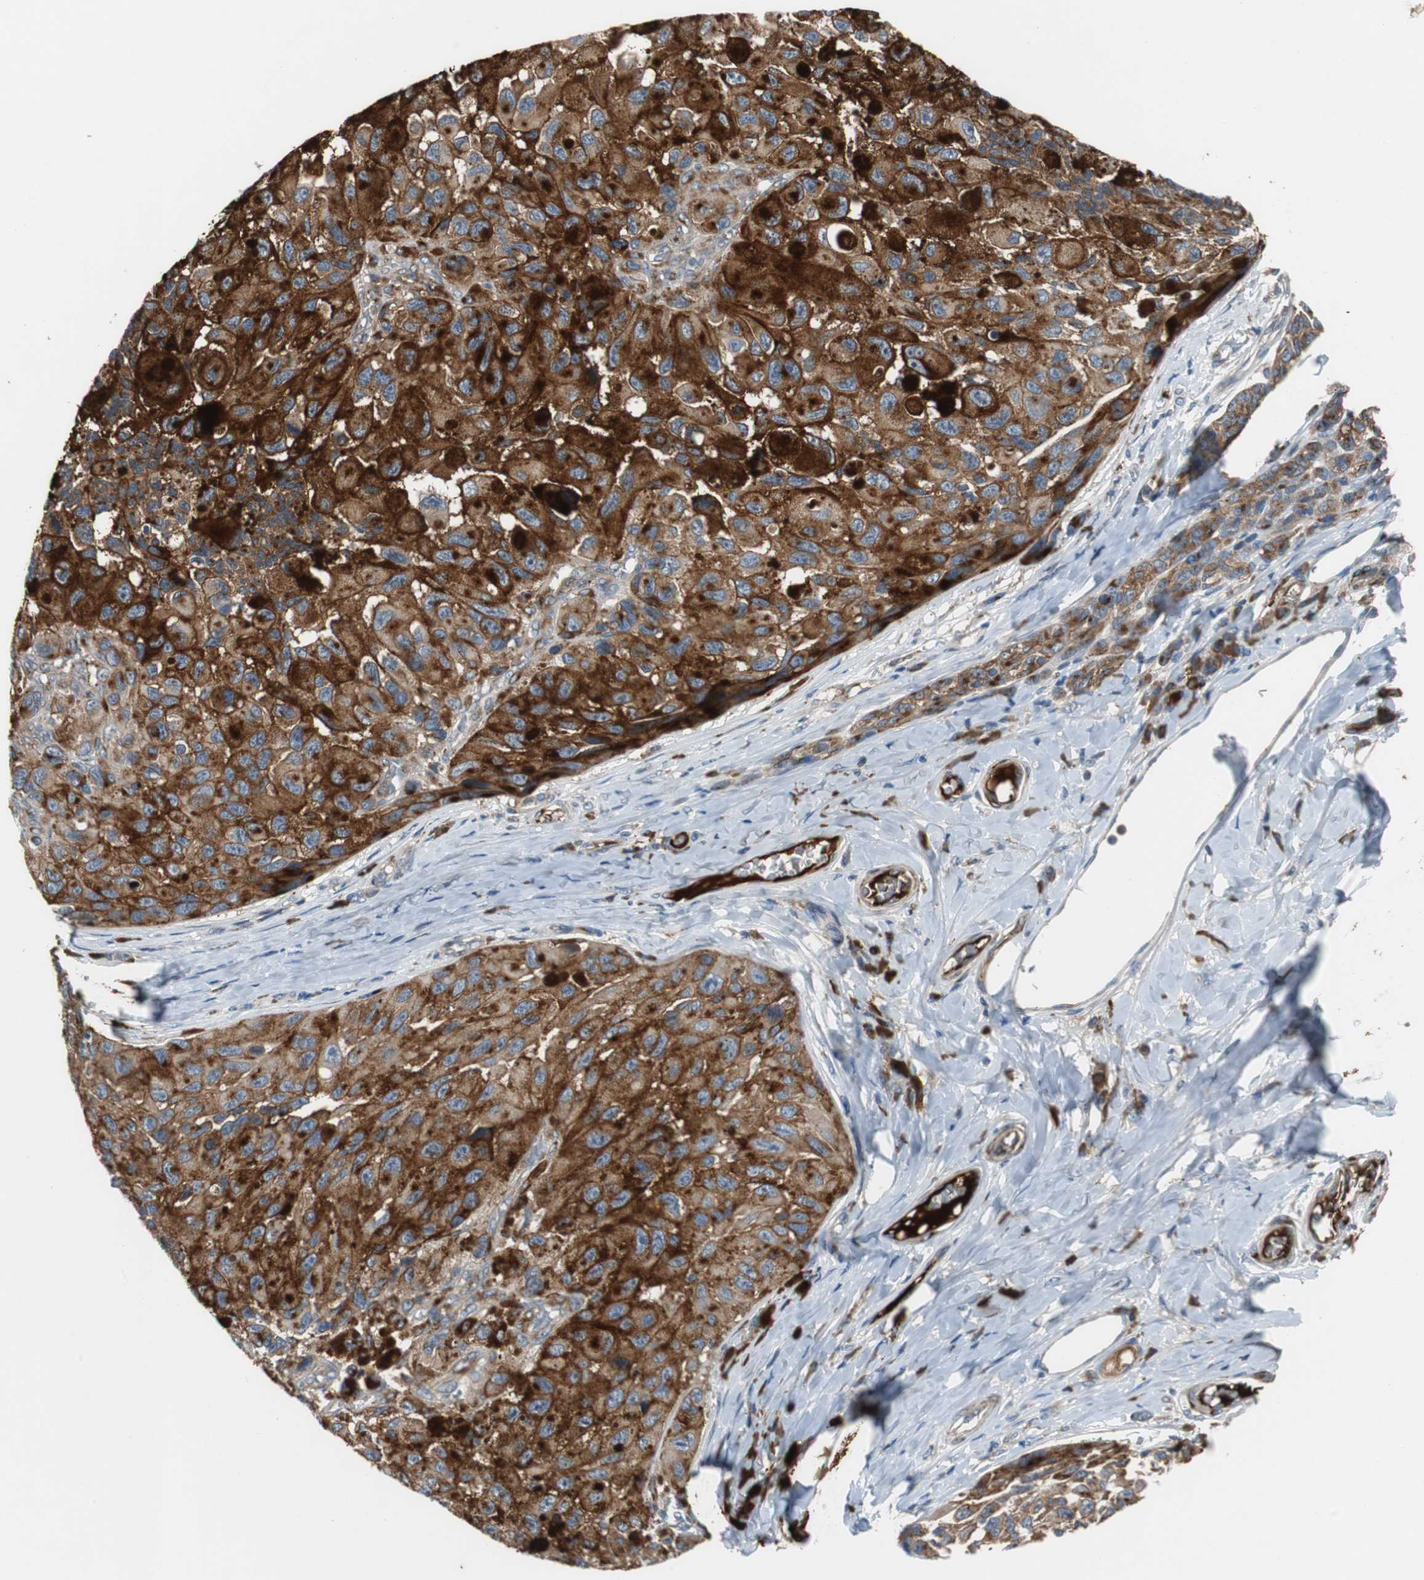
{"staining": {"intensity": "strong", "quantity": ">75%", "location": "cytoplasmic/membranous"}, "tissue": "melanoma", "cell_type": "Tumor cells", "image_type": "cancer", "snomed": [{"axis": "morphology", "description": "Malignant melanoma, NOS"}, {"axis": "topography", "description": "Skin"}], "caption": "Immunohistochemical staining of human malignant melanoma reveals high levels of strong cytoplasmic/membranous protein positivity in about >75% of tumor cells. Immunohistochemistry (ihc) stains the protein of interest in brown and the nuclei are stained blue.", "gene": "SORT1", "patient": {"sex": "female", "age": 73}}